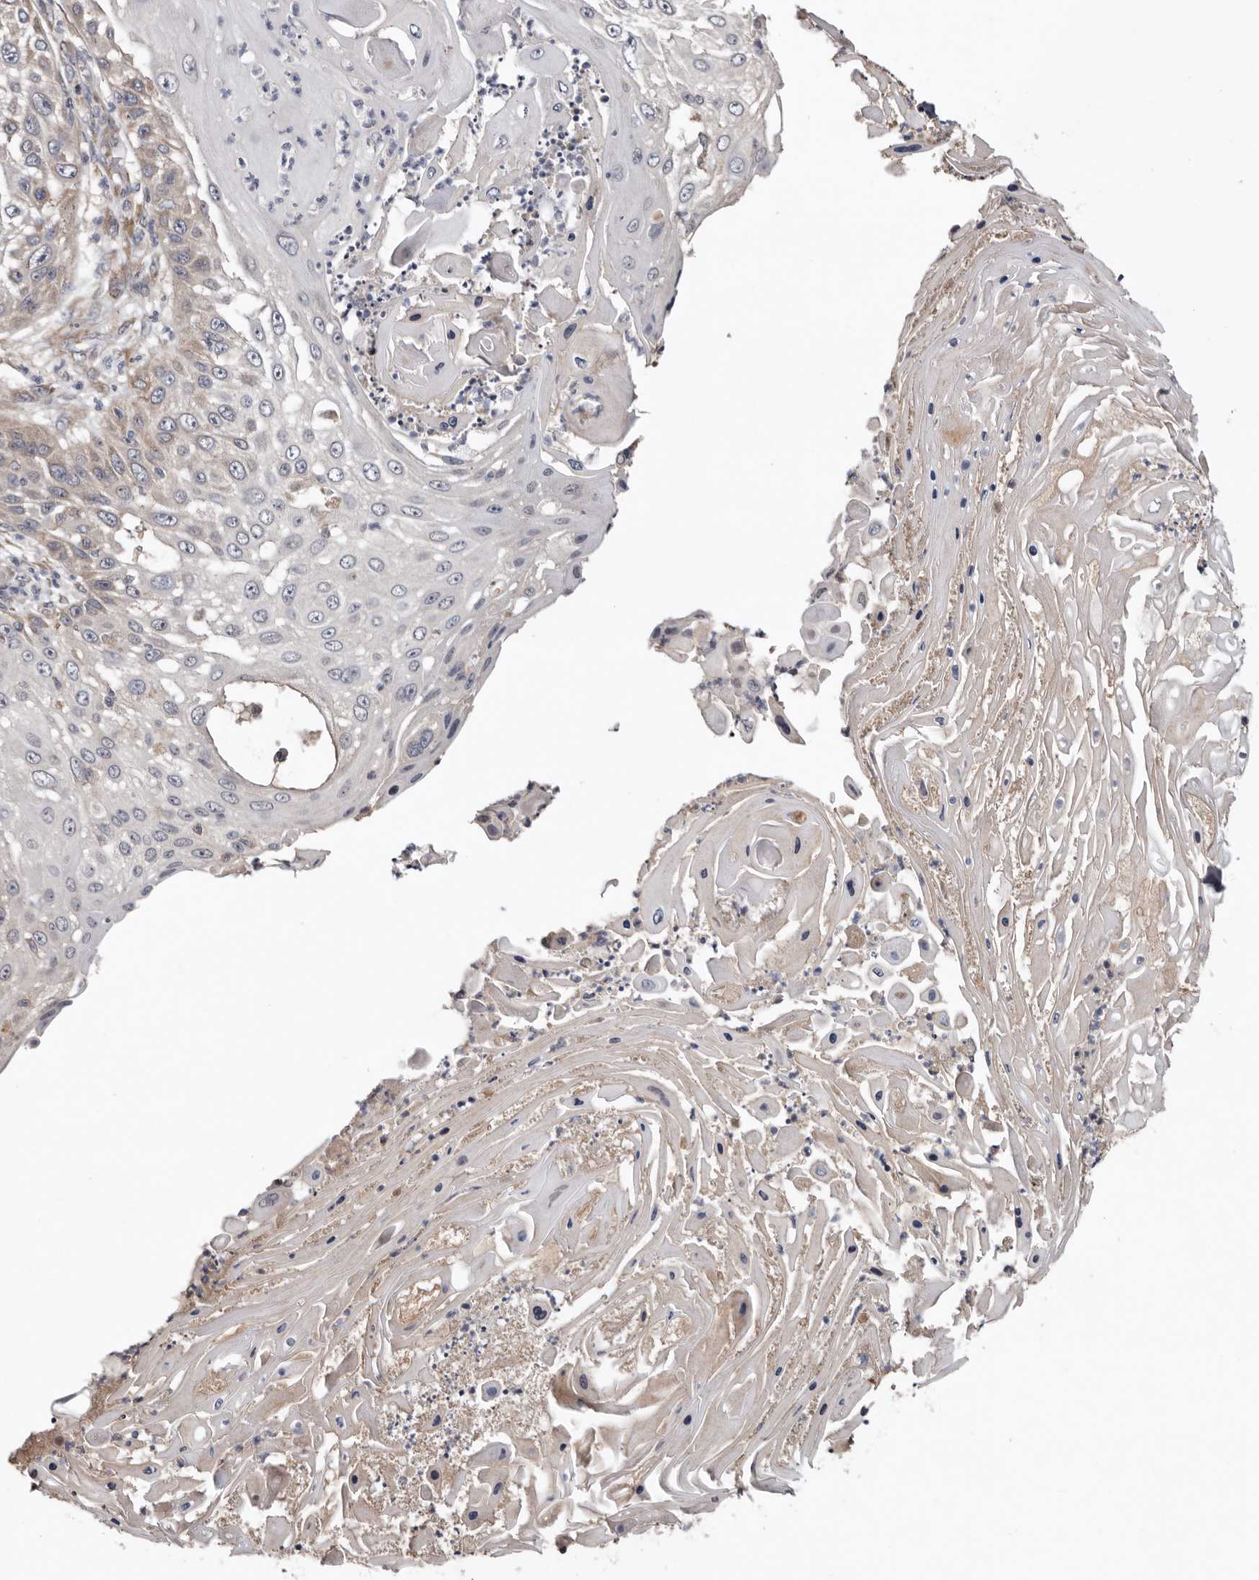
{"staining": {"intensity": "weak", "quantity": "<25%", "location": "cytoplasmic/membranous"}, "tissue": "skin cancer", "cell_type": "Tumor cells", "image_type": "cancer", "snomed": [{"axis": "morphology", "description": "Squamous cell carcinoma, NOS"}, {"axis": "topography", "description": "Skin"}], "caption": "There is no significant expression in tumor cells of skin cancer (squamous cell carcinoma).", "gene": "CHML", "patient": {"sex": "female", "age": 44}}